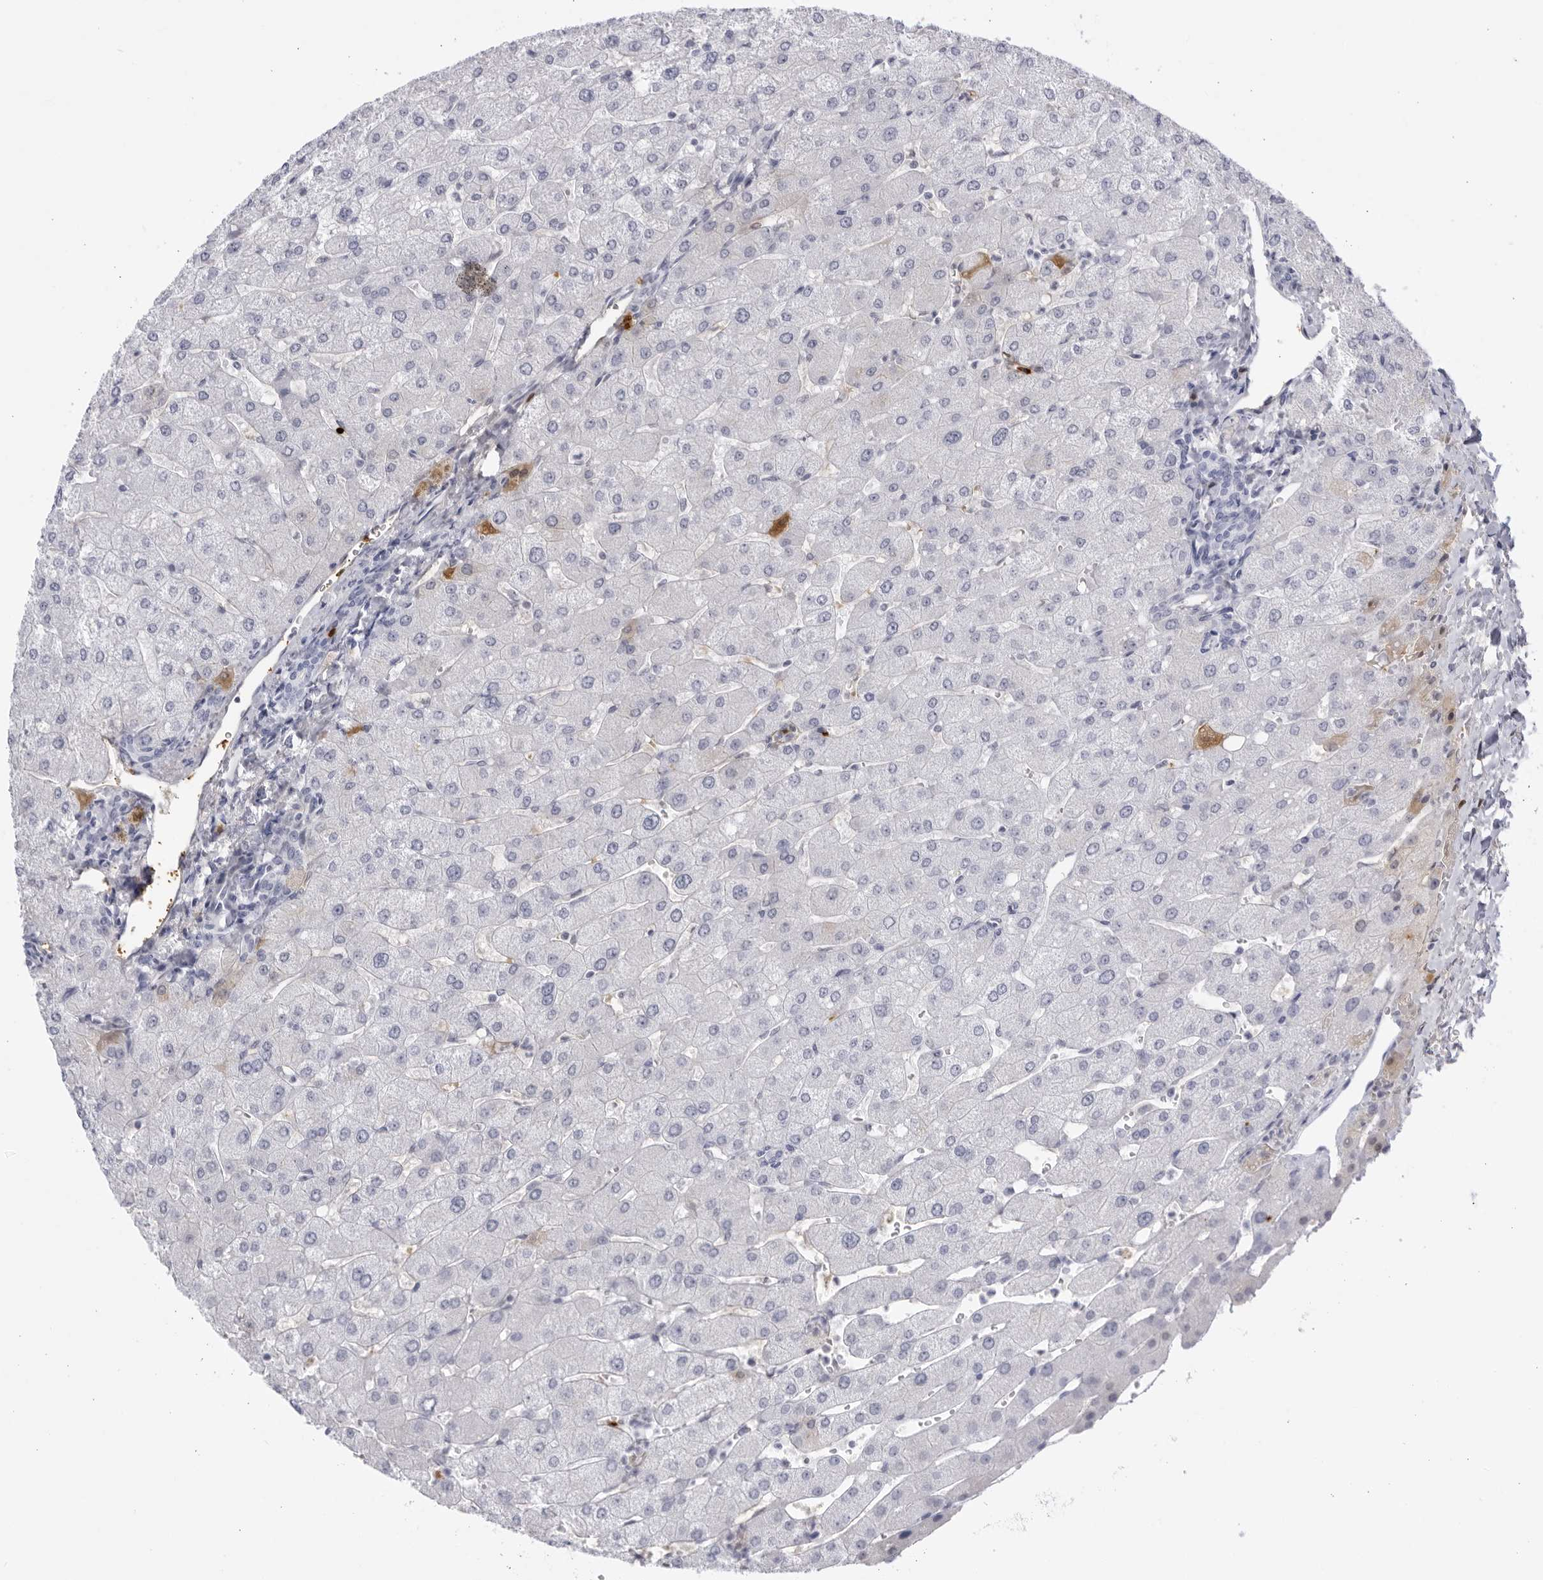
{"staining": {"intensity": "negative", "quantity": "none", "location": "none"}, "tissue": "liver", "cell_type": "Cholangiocytes", "image_type": "normal", "snomed": [{"axis": "morphology", "description": "Normal tissue, NOS"}, {"axis": "topography", "description": "Liver"}], "caption": "The photomicrograph displays no significant expression in cholangiocytes of liver. Brightfield microscopy of IHC stained with DAB (brown) and hematoxylin (blue), captured at high magnification.", "gene": "CNBD1", "patient": {"sex": "male", "age": 55}}